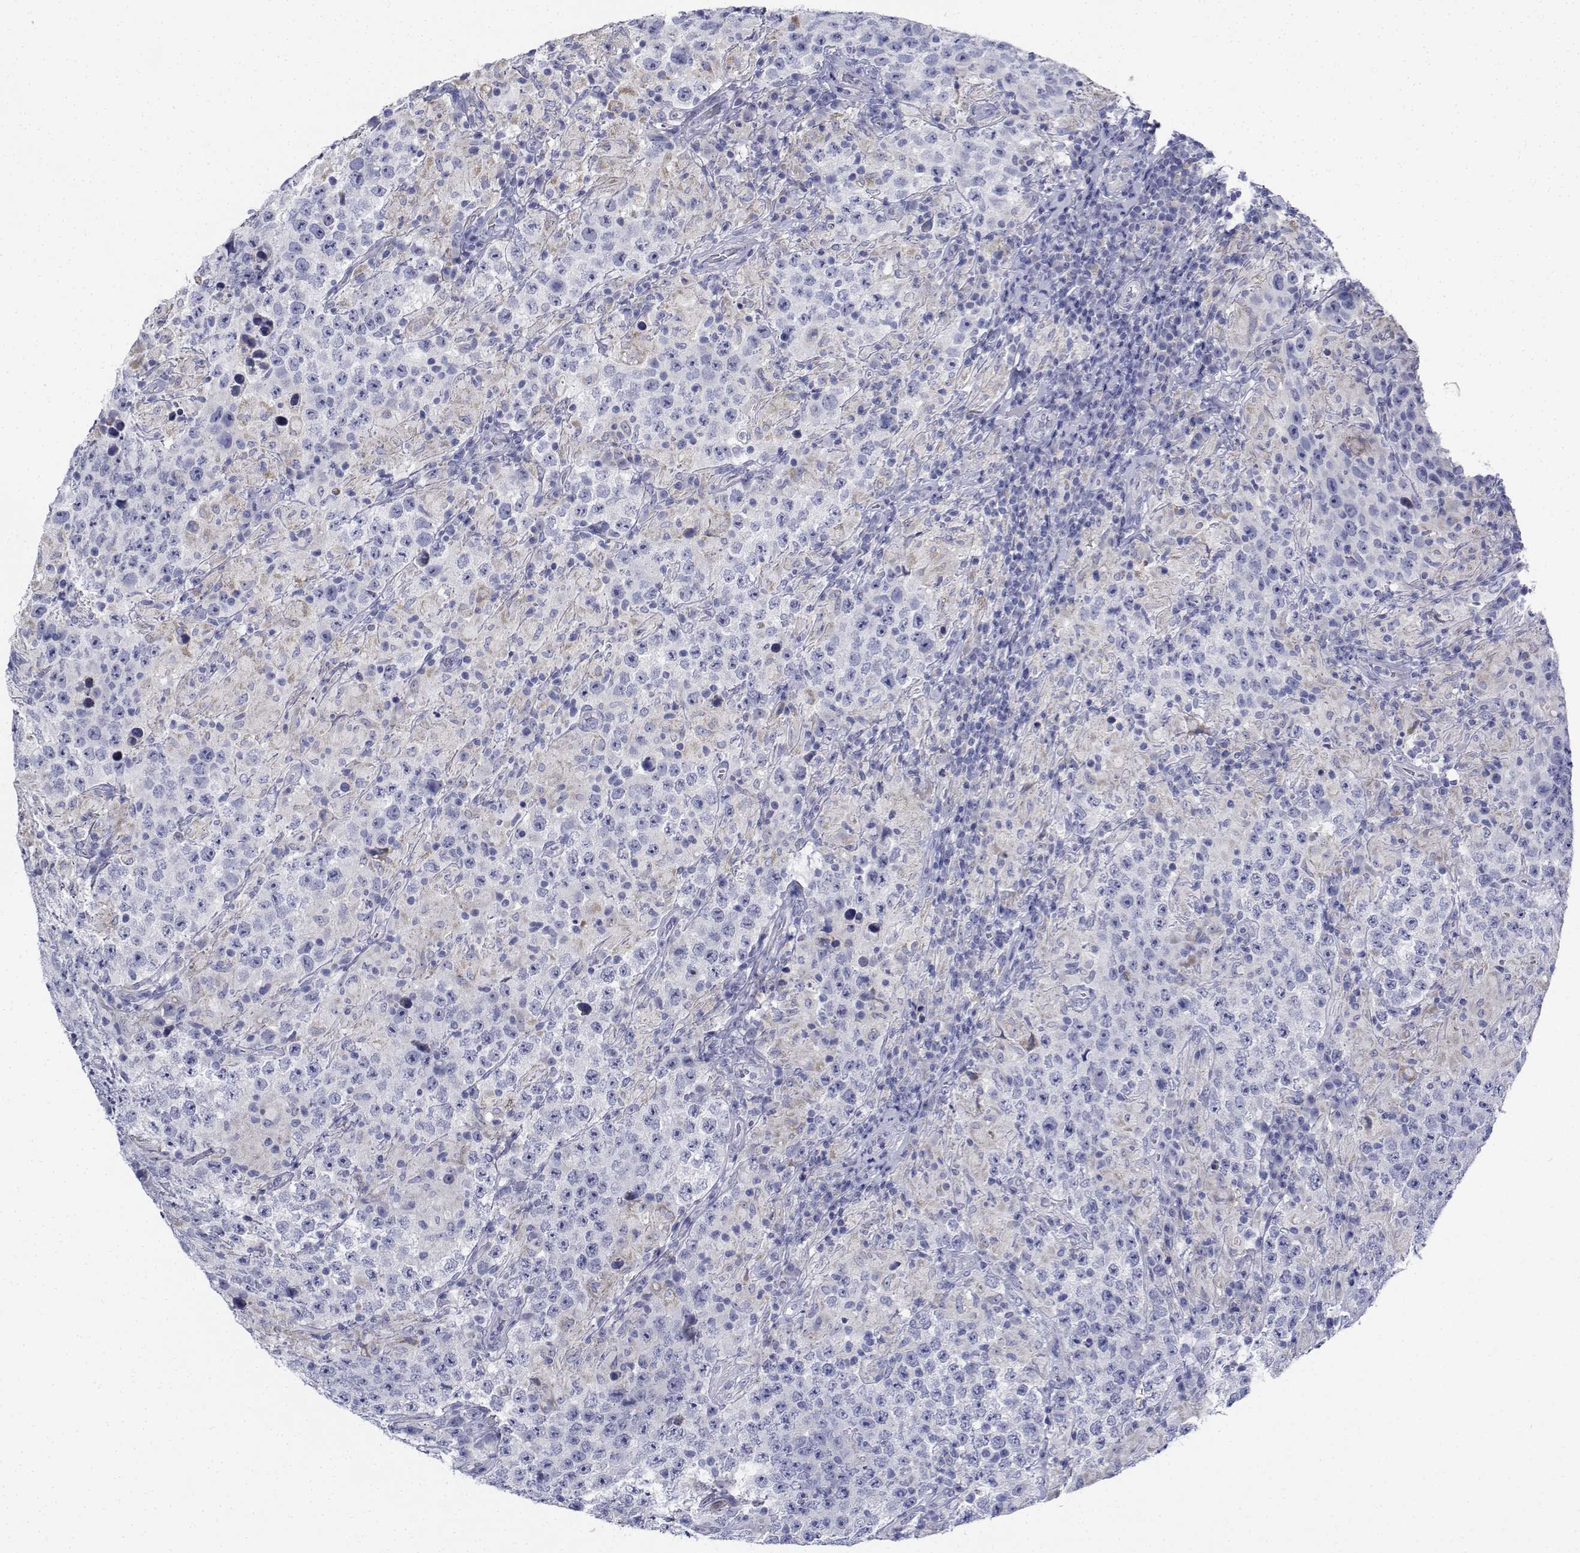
{"staining": {"intensity": "negative", "quantity": "none", "location": "none"}, "tissue": "testis cancer", "cell_type": "Tumor cells", "image_type": "cancer", "snomed": [{"axis": "morphology", "description": "Seminoma, NOS"}, {"axis": "morphology", "description": "Carcinoma, Embryonal, NOS"}, {"axis": "topography", "description": "Testis"}], "caption": "DAB (3,3'-diaminobenzidine) immunohistochemical staining of testis cancer reveals no significant staining in tumor cells. Nuclei are stained in blue.", "gene": "CDHR3", "patient": {"sex": "male", "age": 41}}